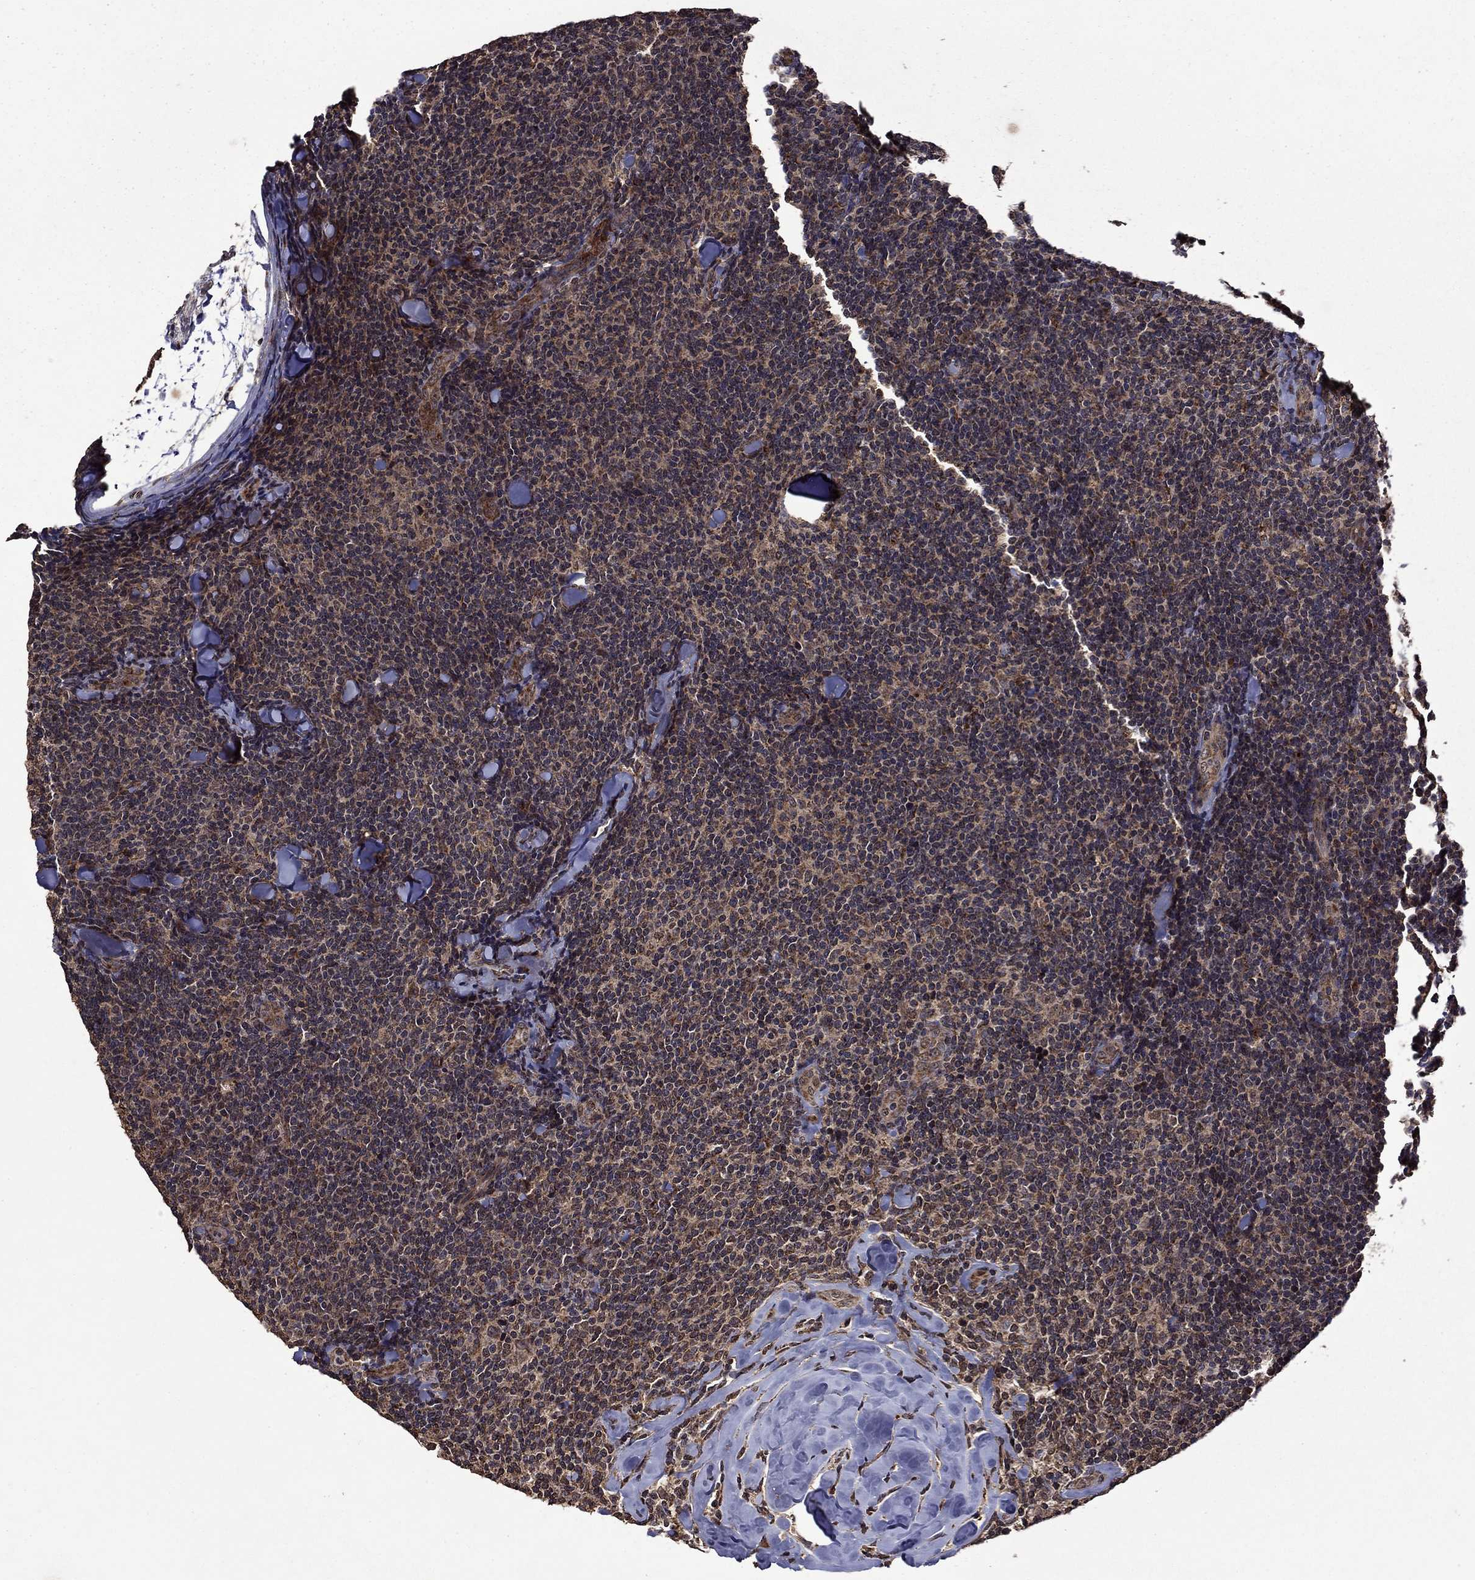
{"staining": {"intensity": "weak", "quantity": ">75%", "location": "cytoplasmic/membranous"}, "tissue": "lymphoma", "cell_type": "Tumor cells", "image_type": "cancer", "snomed": [{"axis": "morphology", "description": "Malignant lymphoma, non-Hodgkin's type, Low grade"}, {"axis": "topography", "description": "Lymph node"}], "caption": "A micrograph of human malignant lymphoma, non-Hodgkin's type (low-grade) stained for a protein reveals weak cytoplasmic/membranous brown staining in tumor cells. (DAB IHC with brightfield microscopy, high magnification).", "gene": "ITM2B", "patient": {"sex": "female", "age": 56}}